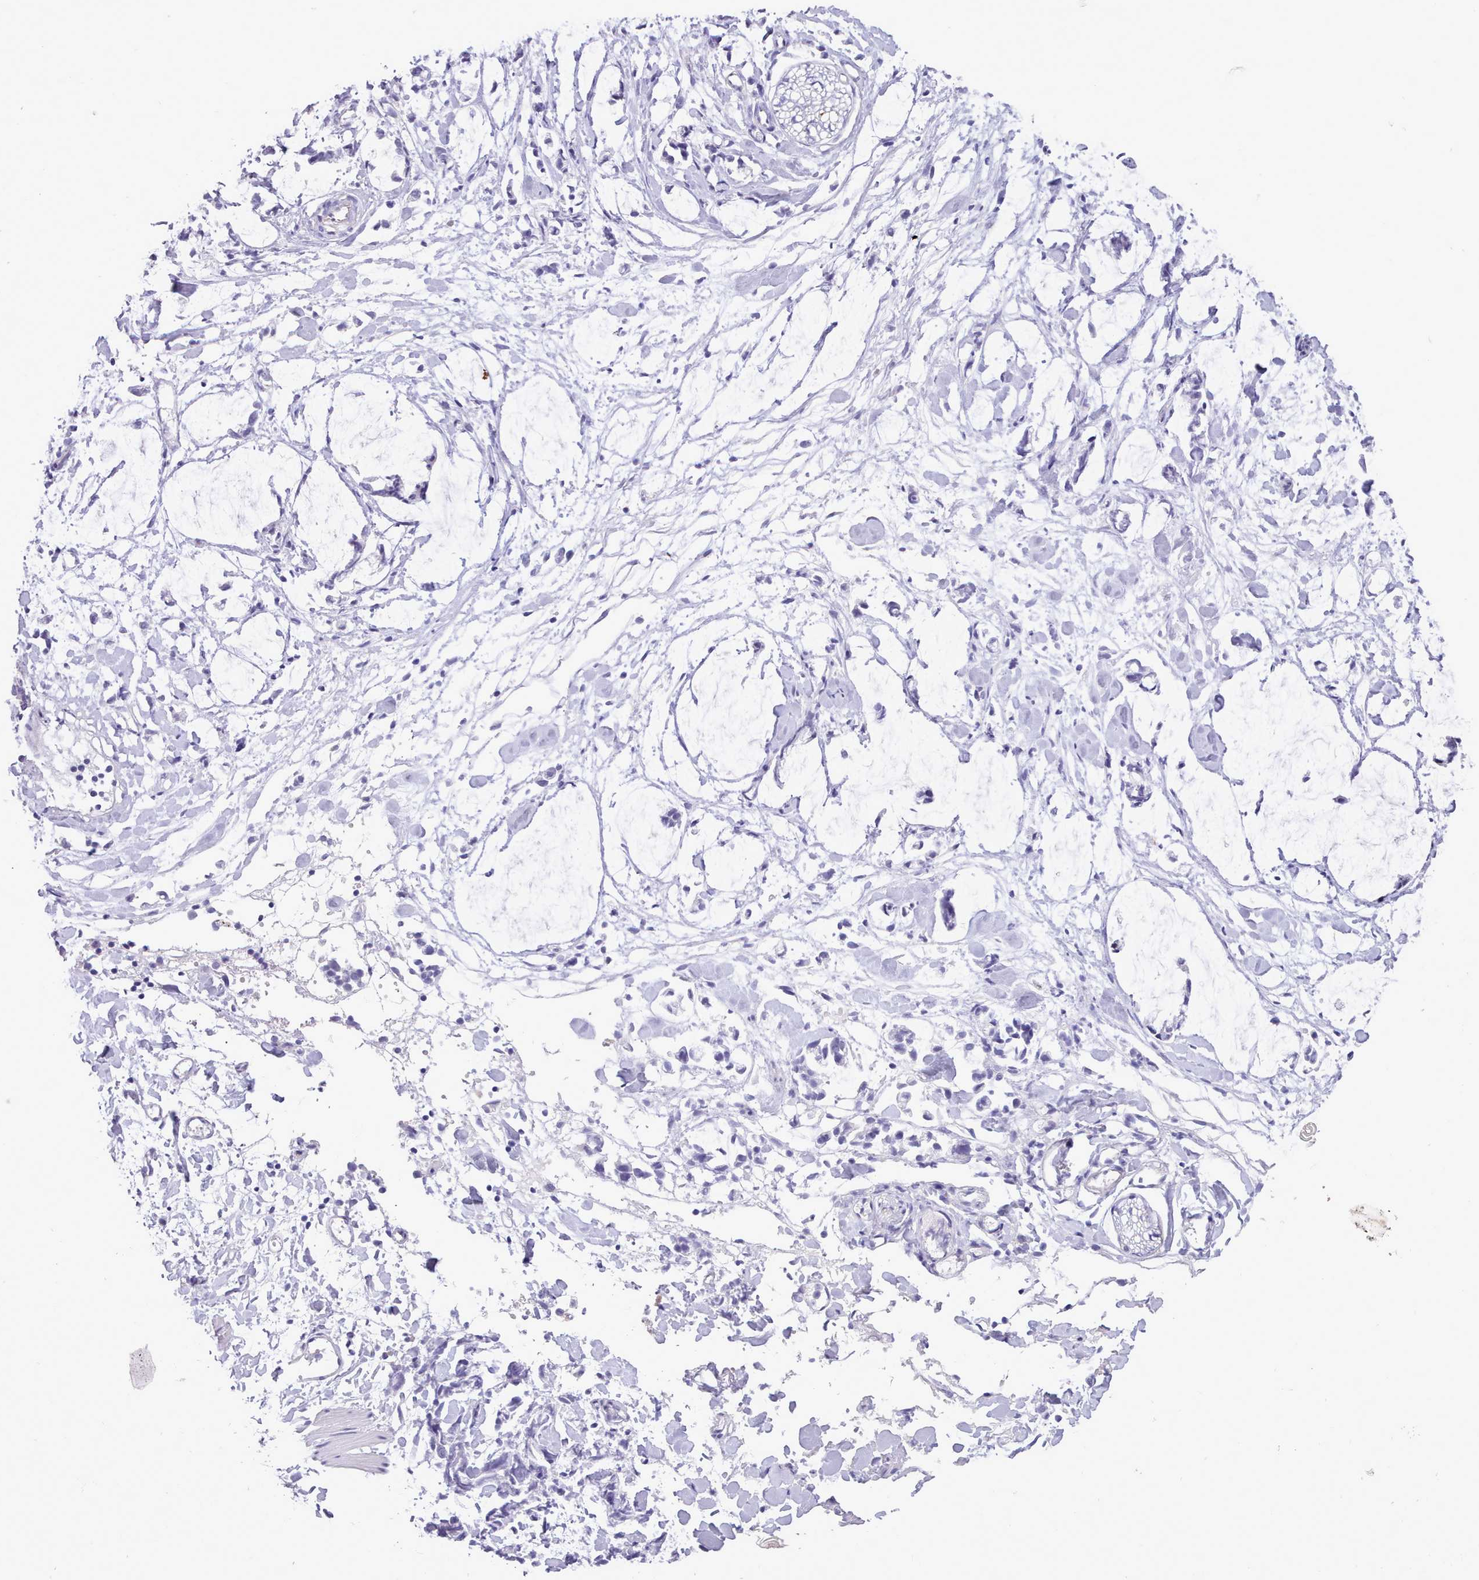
{"staining": {"intensity": "negative", "quantity": "none", "location": "none"}, "tissue": "adipose tissue", "cell_type": "Adipocytes", "image_type": "normal", "snomed": [{"axis": "morphology", "description": "Normal tissue, NOS"}, {"axis": "morphology", "description": "Adenocarcinoma, NOS"}, {"axis": "topography", "description": "Smooth muscle"}, {"axis": "topography", "description": "Colon"}], "caption": "DAB immunohistochemical staining of normal human adipose tissue shows no significant staining in adipocytes.", "gene": "TMEM253", "patient": {"sex": "male", "age": 14}}